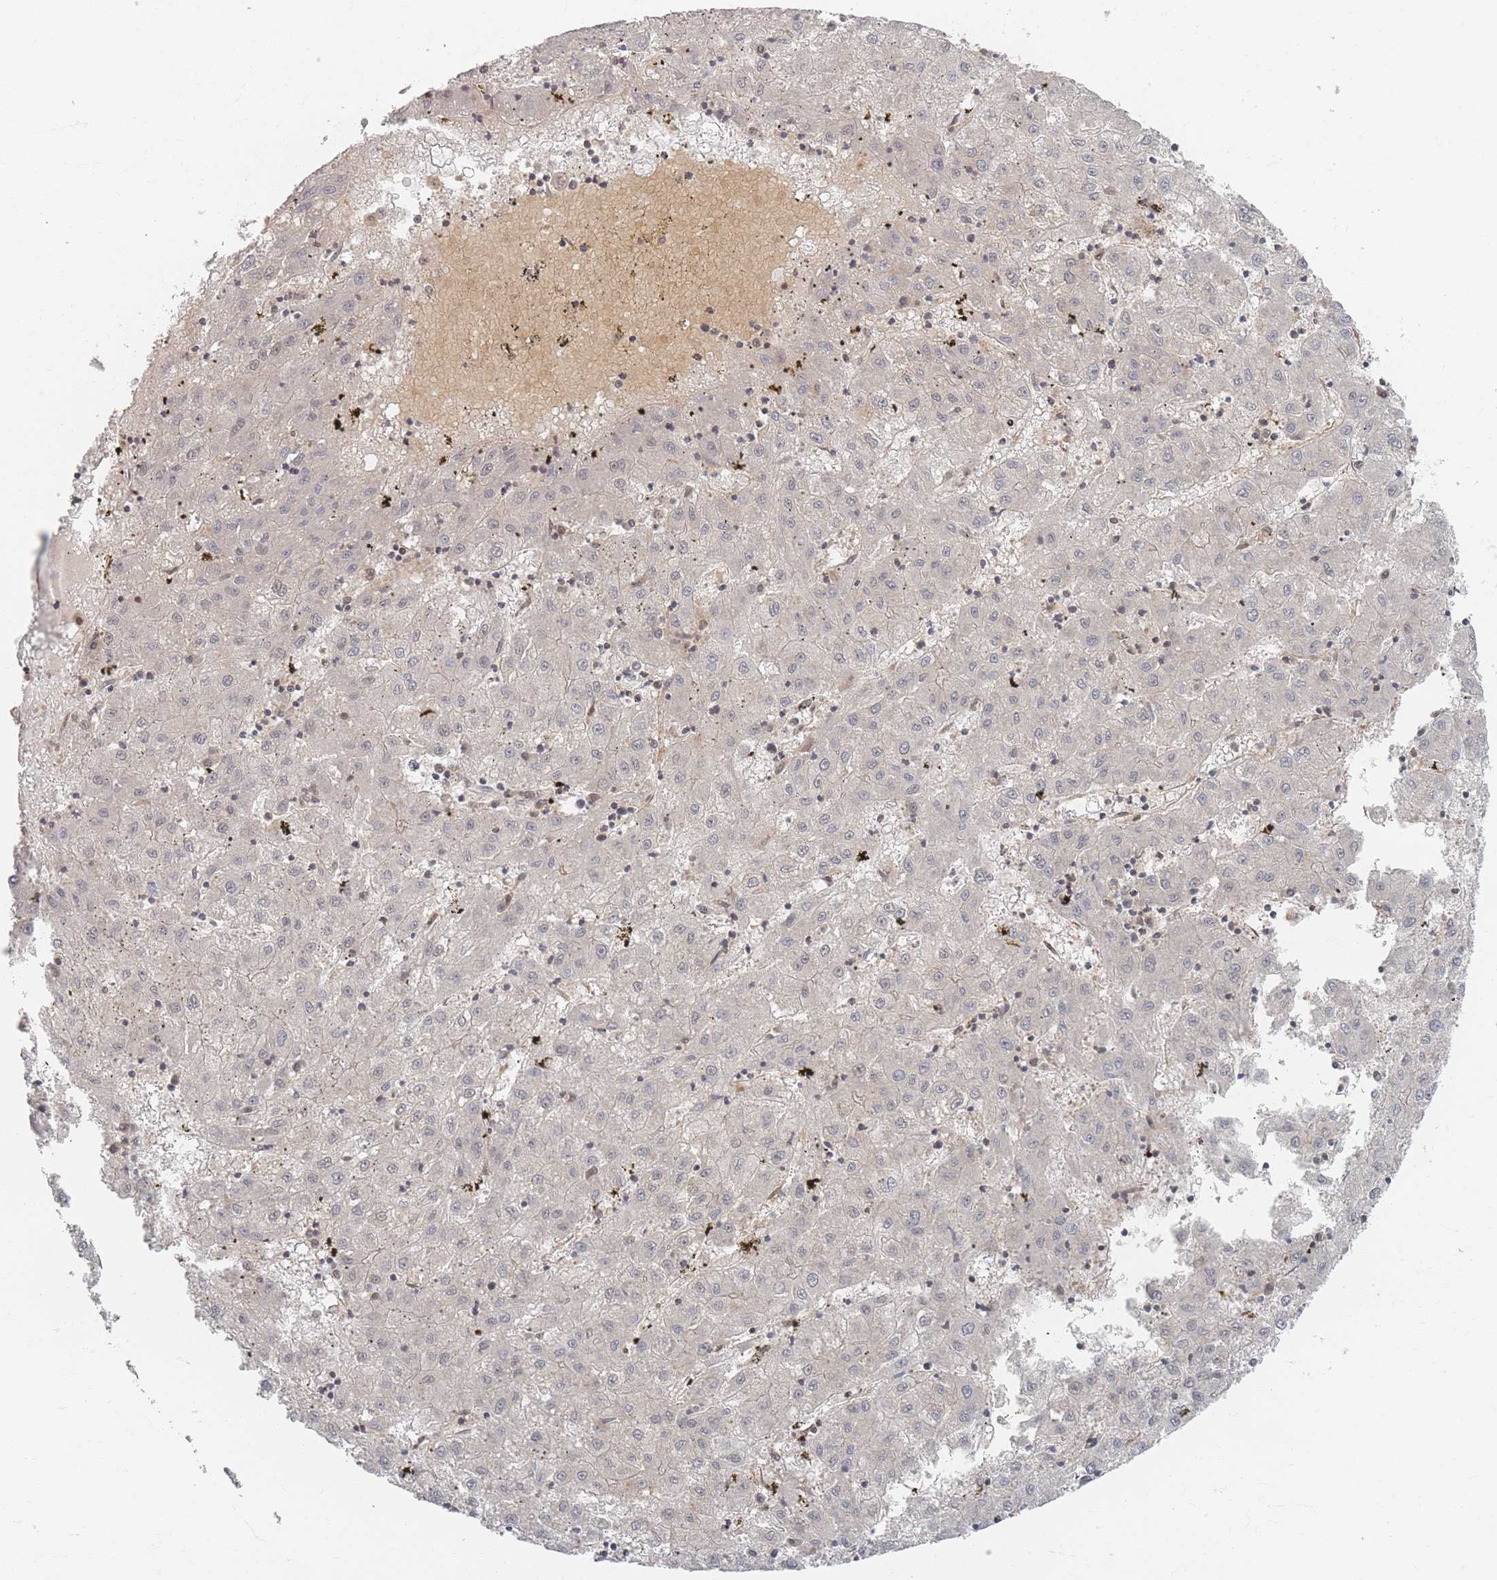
{"staining": {"intensity": "negative", "quantity": "none", "location": "none"}, "tissue": "liver cancer", "cell_type": "Tumor cells", "image_type": "cancer", "snomed": [{"axis": "morphology", "description": "Carcinoma, Hepatocellular, NOS"}, {"axis": "topography", "description": "Liver"}], "caption": "Immunohistochemical staining of human liver cancer exhibits no significant staining in tumor cells.", "gene": "PSMD9", "patient": {"sex": "male", "age": 72}}